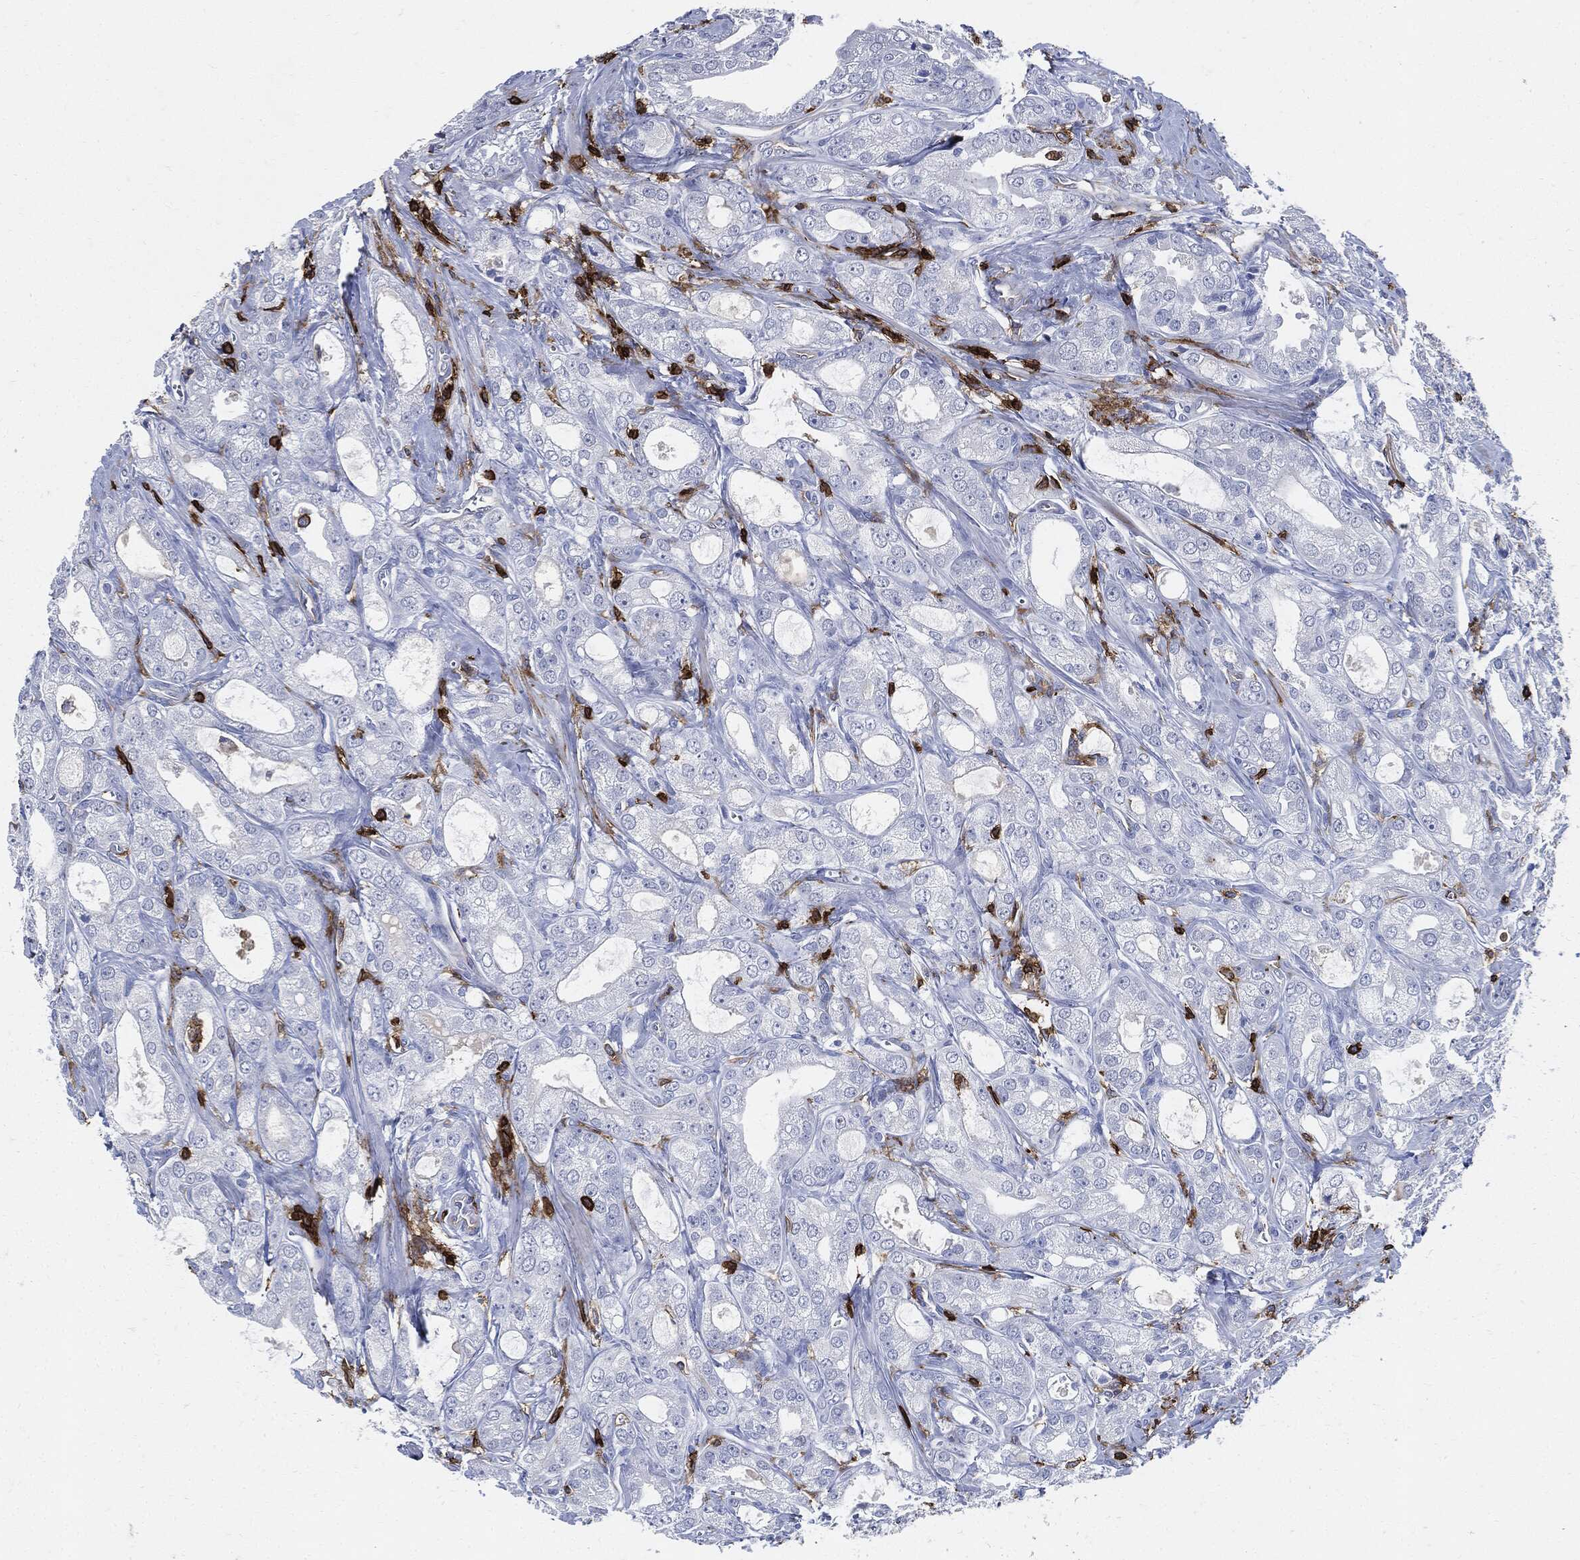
{"staining": {"intensity": "negative", "quantity": "none", "location": "none"}, "tissue": "prostate cancer", "cell_type": "Tumor cells", "image_type": "cancer", "snomed": [{"axis": "morphology", "description": "Adenocarcinoma, NOS"}, {"axis": "morphology", "description": "Adenocarcinoma, High grade"}, {"axis": "topography", "description": "Prostate"}], "caption": "There is no significant expression in tumor cells of adenocarcinoma (high-grade) (prostate).", "gene": "PTPRC", "patient": {"sex": "male", "age": 70}}